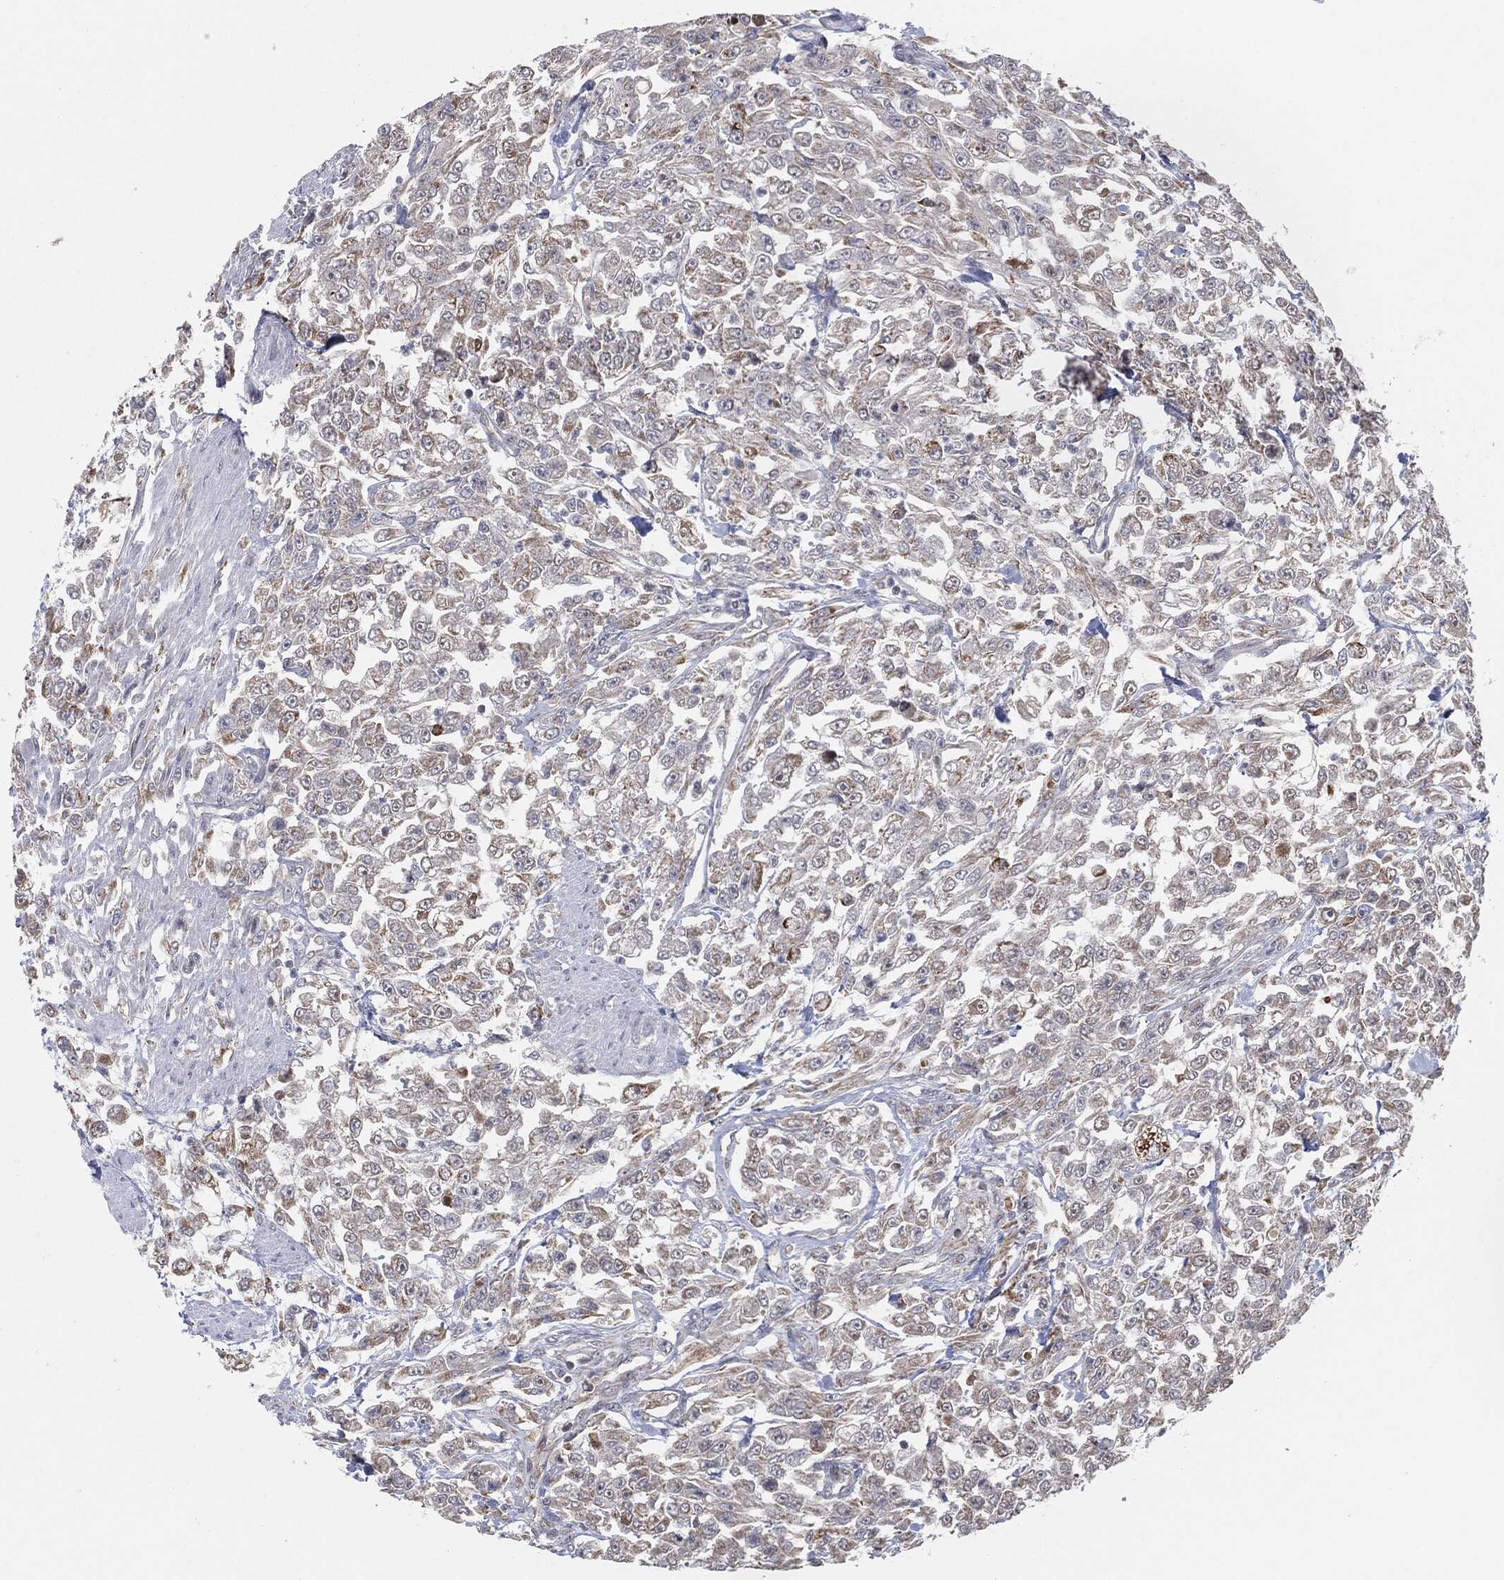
{"staining": {"intensity": "moderate", "quantity": "<25%", "location": "cytoplasmic/membranous"}, "tissue": "urothelial cancer", "cell_type": "Tumor cells", "image_type": "cancer", "snomed": [{"axis": "morphology", "description": "Urothelial carcinoma, High grade"}, {"axis": "topography", "description": "Urinary bladder"}], "caption": "High-magnification brightfield microscopy of urothelial cancer stained with DAB (3,3'-diaminobenzidine) (brown) and counterstained with hematoxylin (blue). tumor cells exhibit moderate cytoplasmic/membranous expression is present in about<25% of cells.", "gene": "TP53RK", "patient": {"sex": "male", "age": 46}}